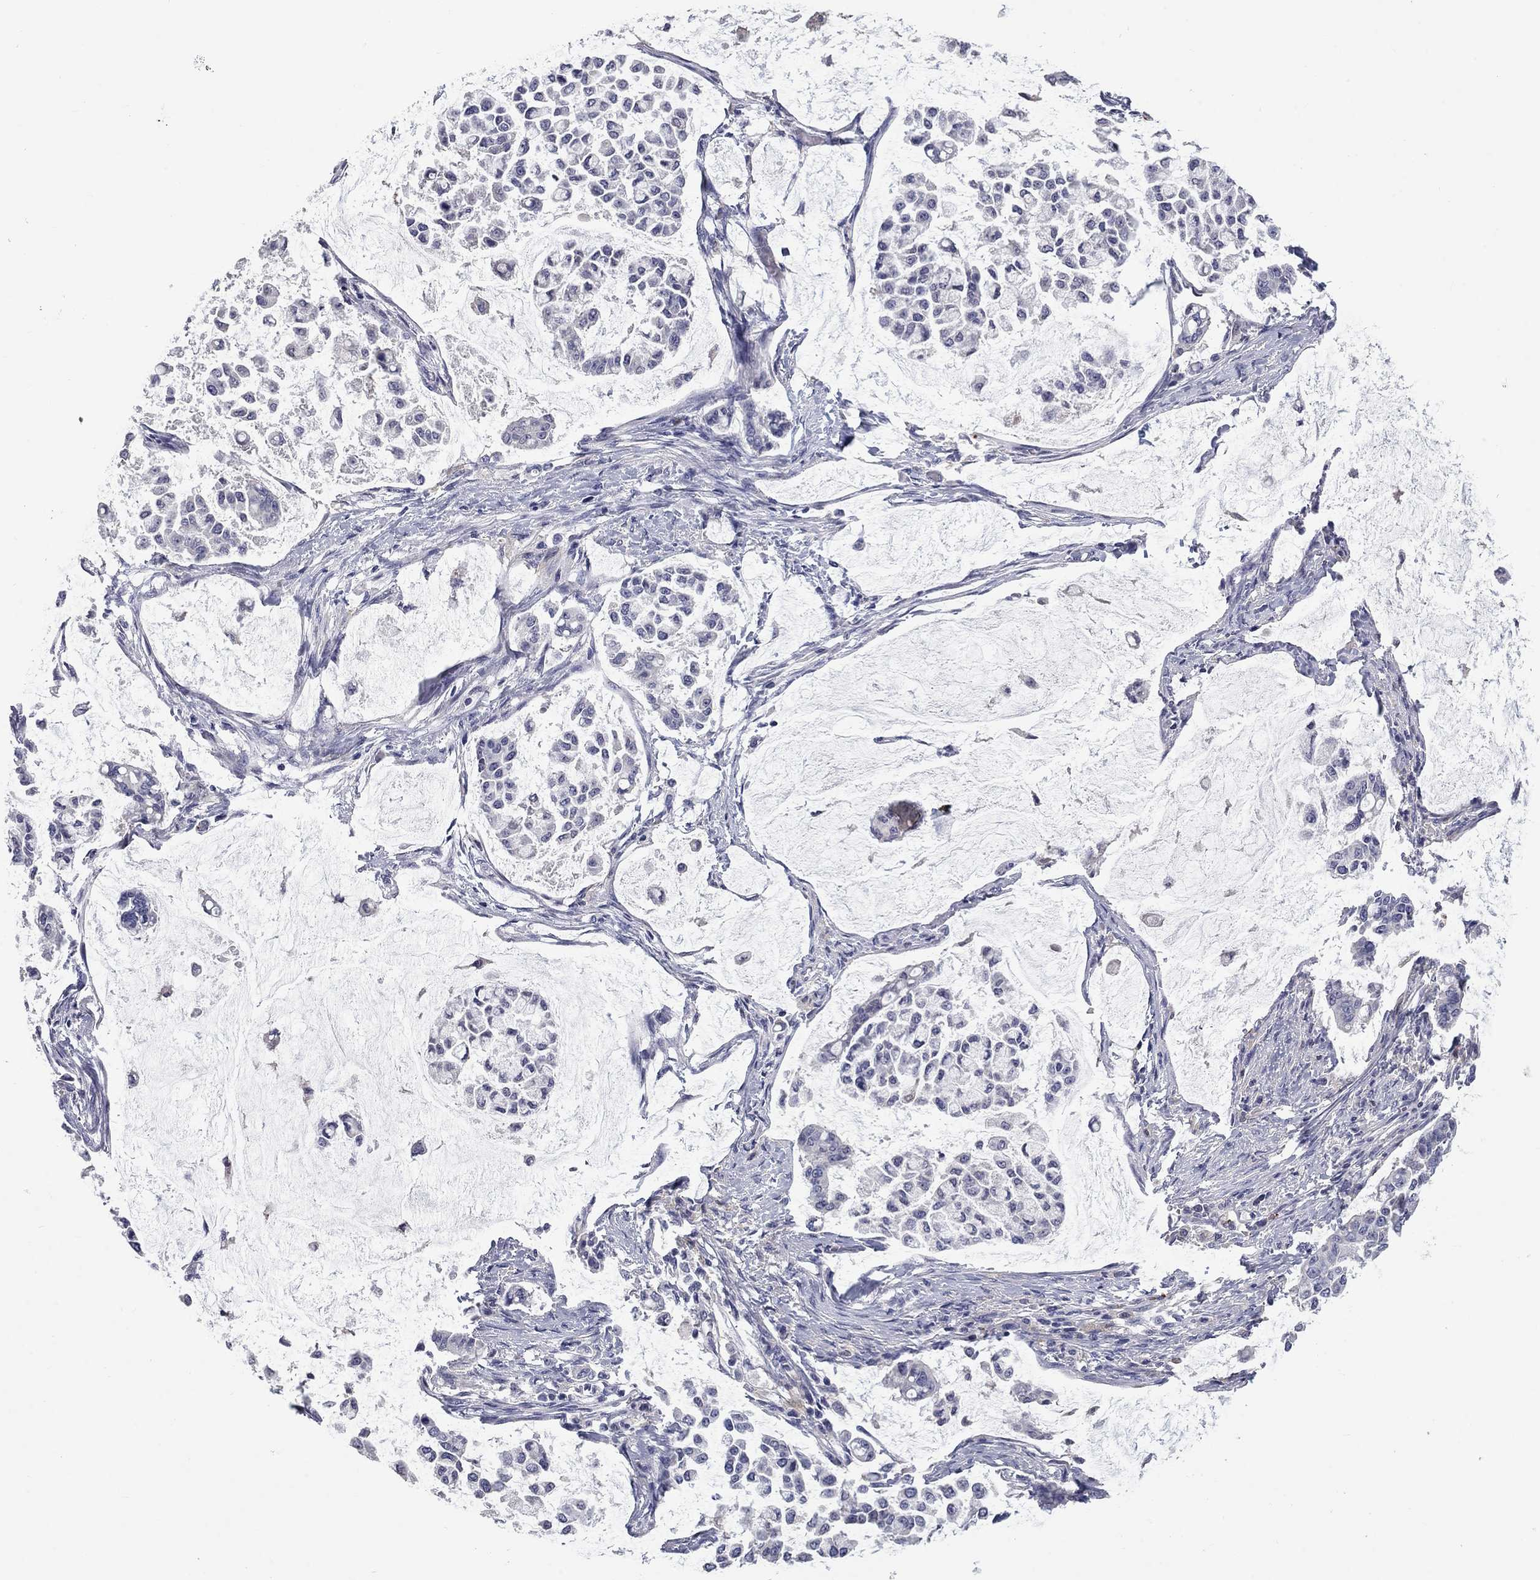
{"staining": {"intensity": "negative", "quantity": "none", "location": "none"}, "tissue": "stomach cancer", "cell_type": "Tumor cells", "image_type": "cancer", "snomed": [{"axis": "morphology", "description": "Adenocarcinoma, NOS"}, {"axis": "topography", "description": "Stomach"}], "caption": "A photomicrograph of human stomach adenocarcinoma is negative for staining in tumor cells.", "gene": "PLEK", "patient": {"sex": "male", "age": 82}}